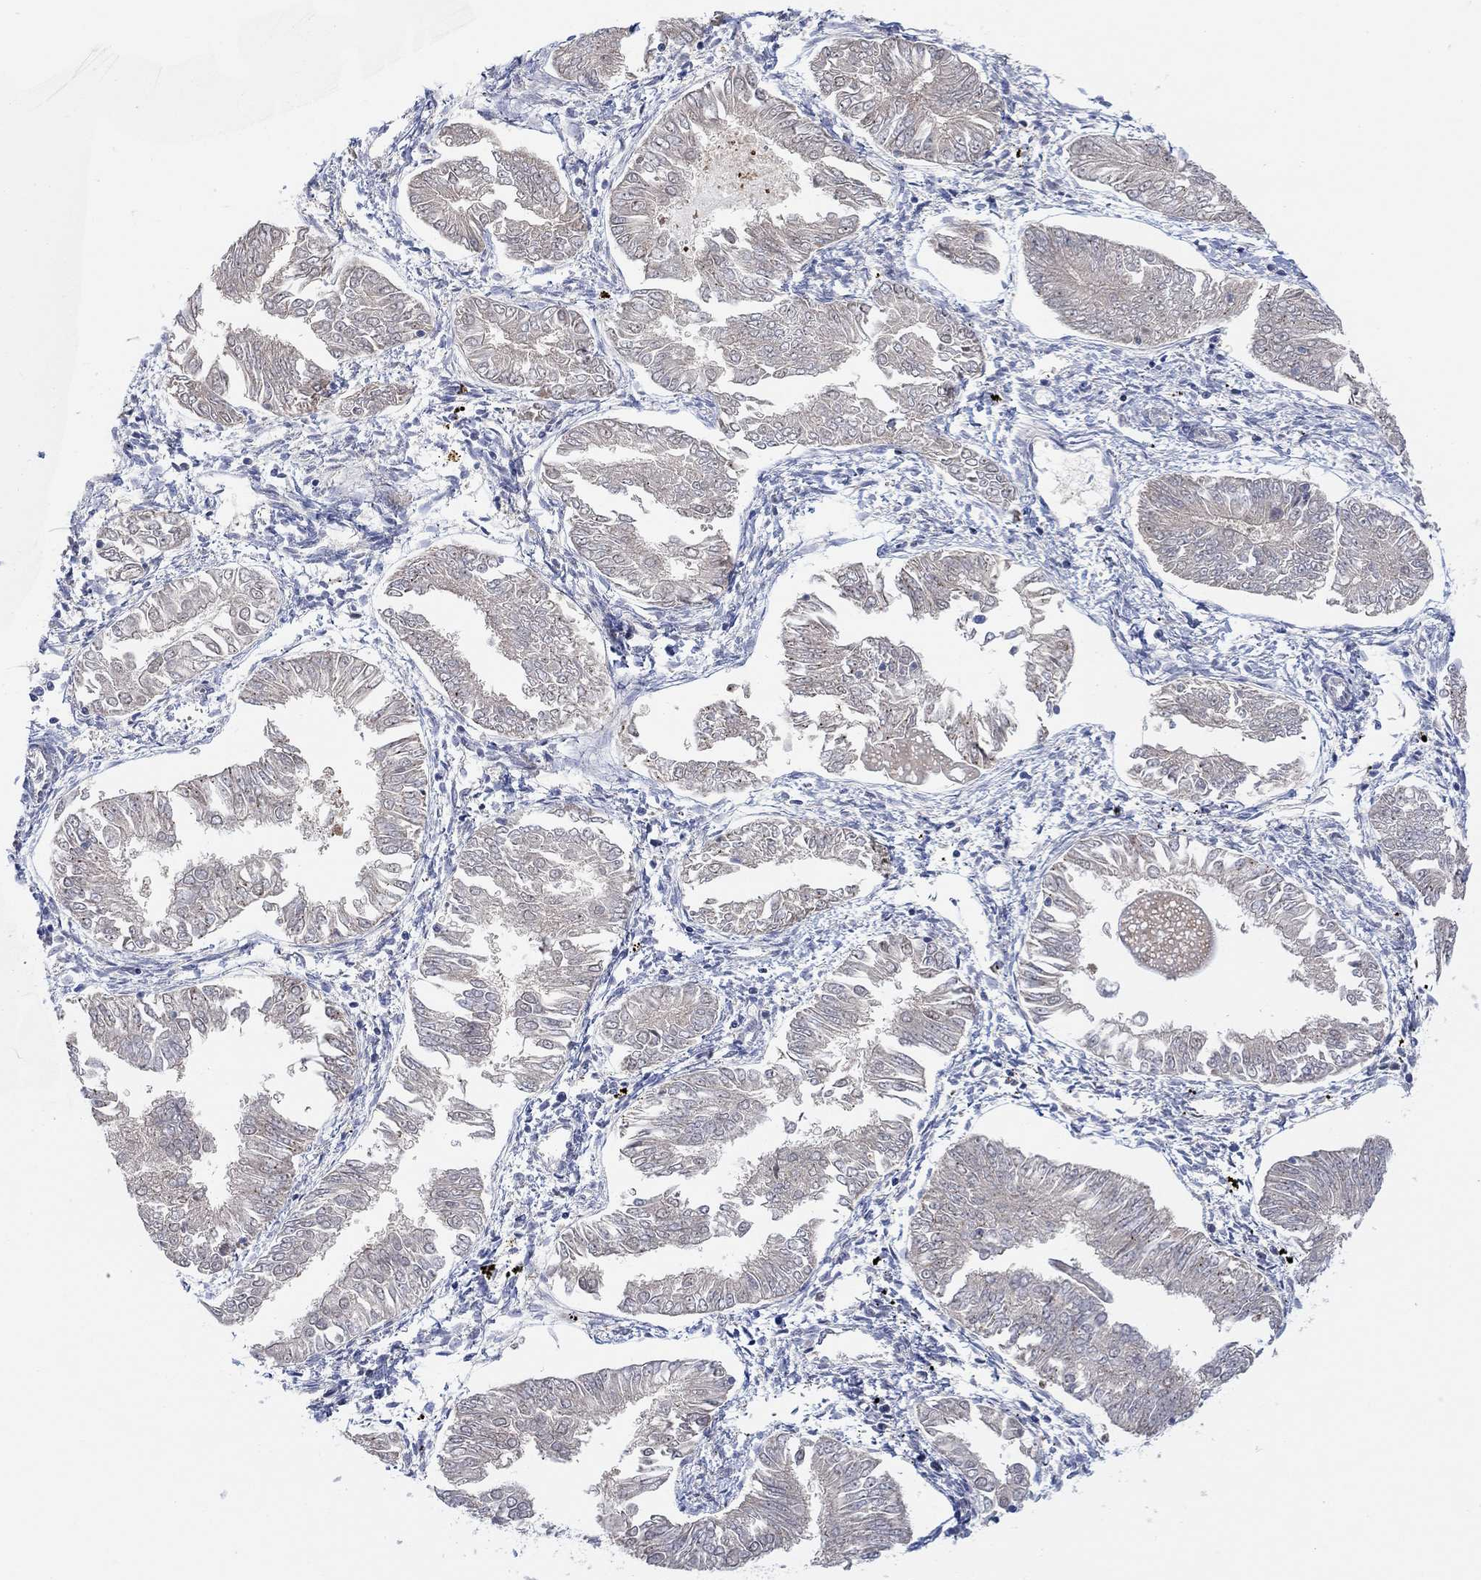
{"staining": {"intensity": "negative", "quantity": "none", "location": "none"}, "tissue": "endometrial cancer", "cell_type": "Tumor cells", "image_type": "cancer", "snomed": [{"axis": "morphology", "description": "Adenocarcinoma, NOS"}, {"axis": "topography", "description": "Endometrium"}], "caption": "There is no significant expression in tumor cells of adenocarcinoma (endometrial).", "gene": "CNTF", "patient": {"sex": "female", "age": 53}}